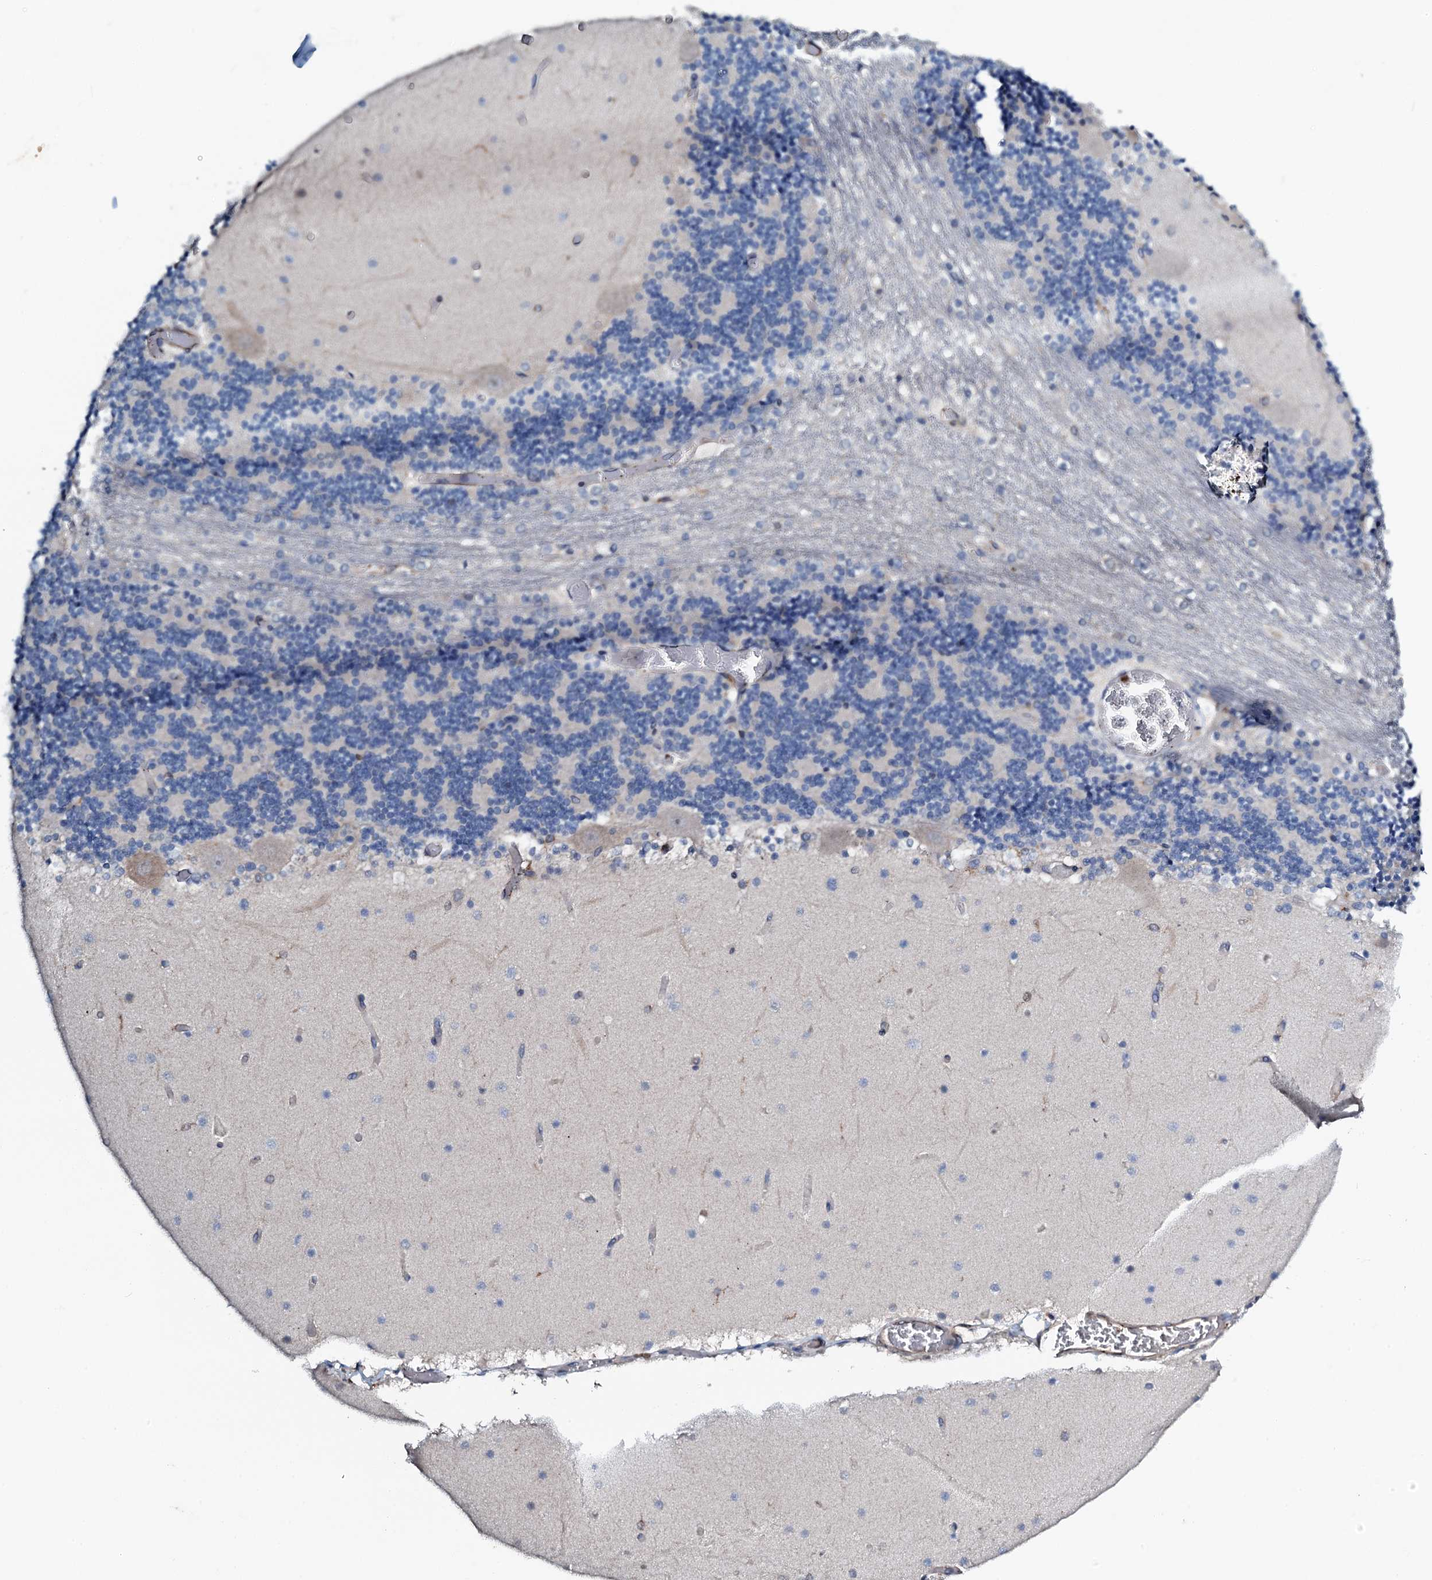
{"staining": {"intensity": "moderate", "quantity": "25%-75%", "location": "cytoplasmic/membranous"}, "tissue": "cerebellum", "cell_type": "Cells in granular layer", "image_type": "normal", "snomed": [{"axis": "morphology", "description": "Normal tissue, NOS"}, {"axis": "topography", "description": "Cerebellum"}], "caption": "Cerebellum was stained to show a protein in brown. There is medium levels of moderate cytoplasmic/membranous expression in about 25%-75% of cells in granular layer. The staining was performed using DAB to visualize the protein expression in brown, while the nuclei were stained in blue with hematoxylin (Magnification: 20x).", "gene": "GRK2", "patient": {"sex": "female", "age": 28}}